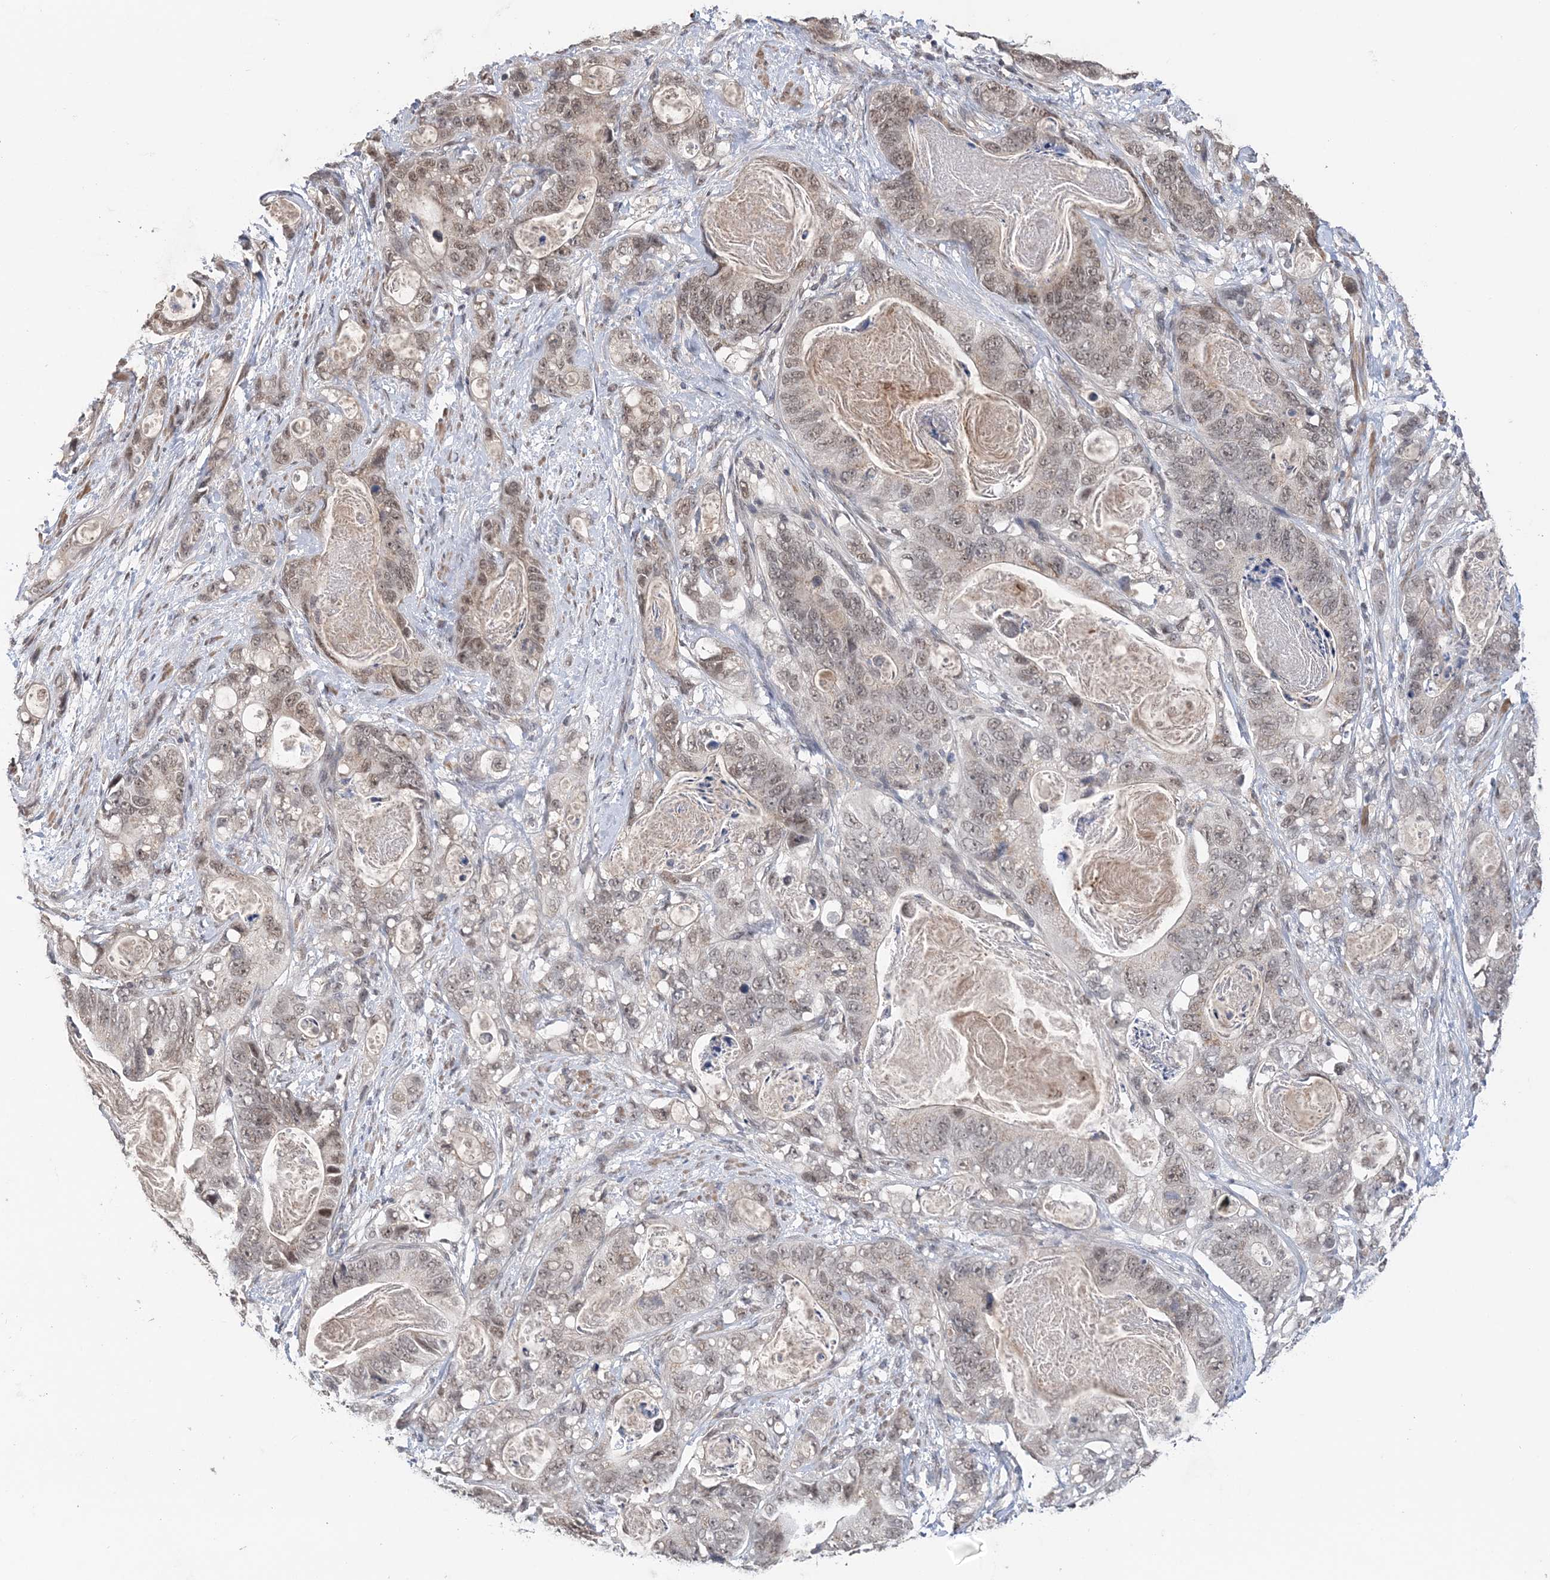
{"staining": {"intensity": "weak", "quantity": "25%-75%", "location": "nuclear"}, "tissue": "stomach cancer", "cell_type": "Tumor cells", "image_type": "cancer", "snomed": [{"axis": "morphology", "description": "Normal tissue, NOS"}, {"axis": "morphology", "description": "Adenocarcinoma, NOS"}, {"axis": "topography", "description": "Stomach"}], "caption": "Stomach adenocarcinoma stained with a brown dye demonstrates weak nuclear positive positivity in about 25%-75% of tumor cells.", "gene": "TSHZ2", "patient": {"sex": "female", "age": 89}}